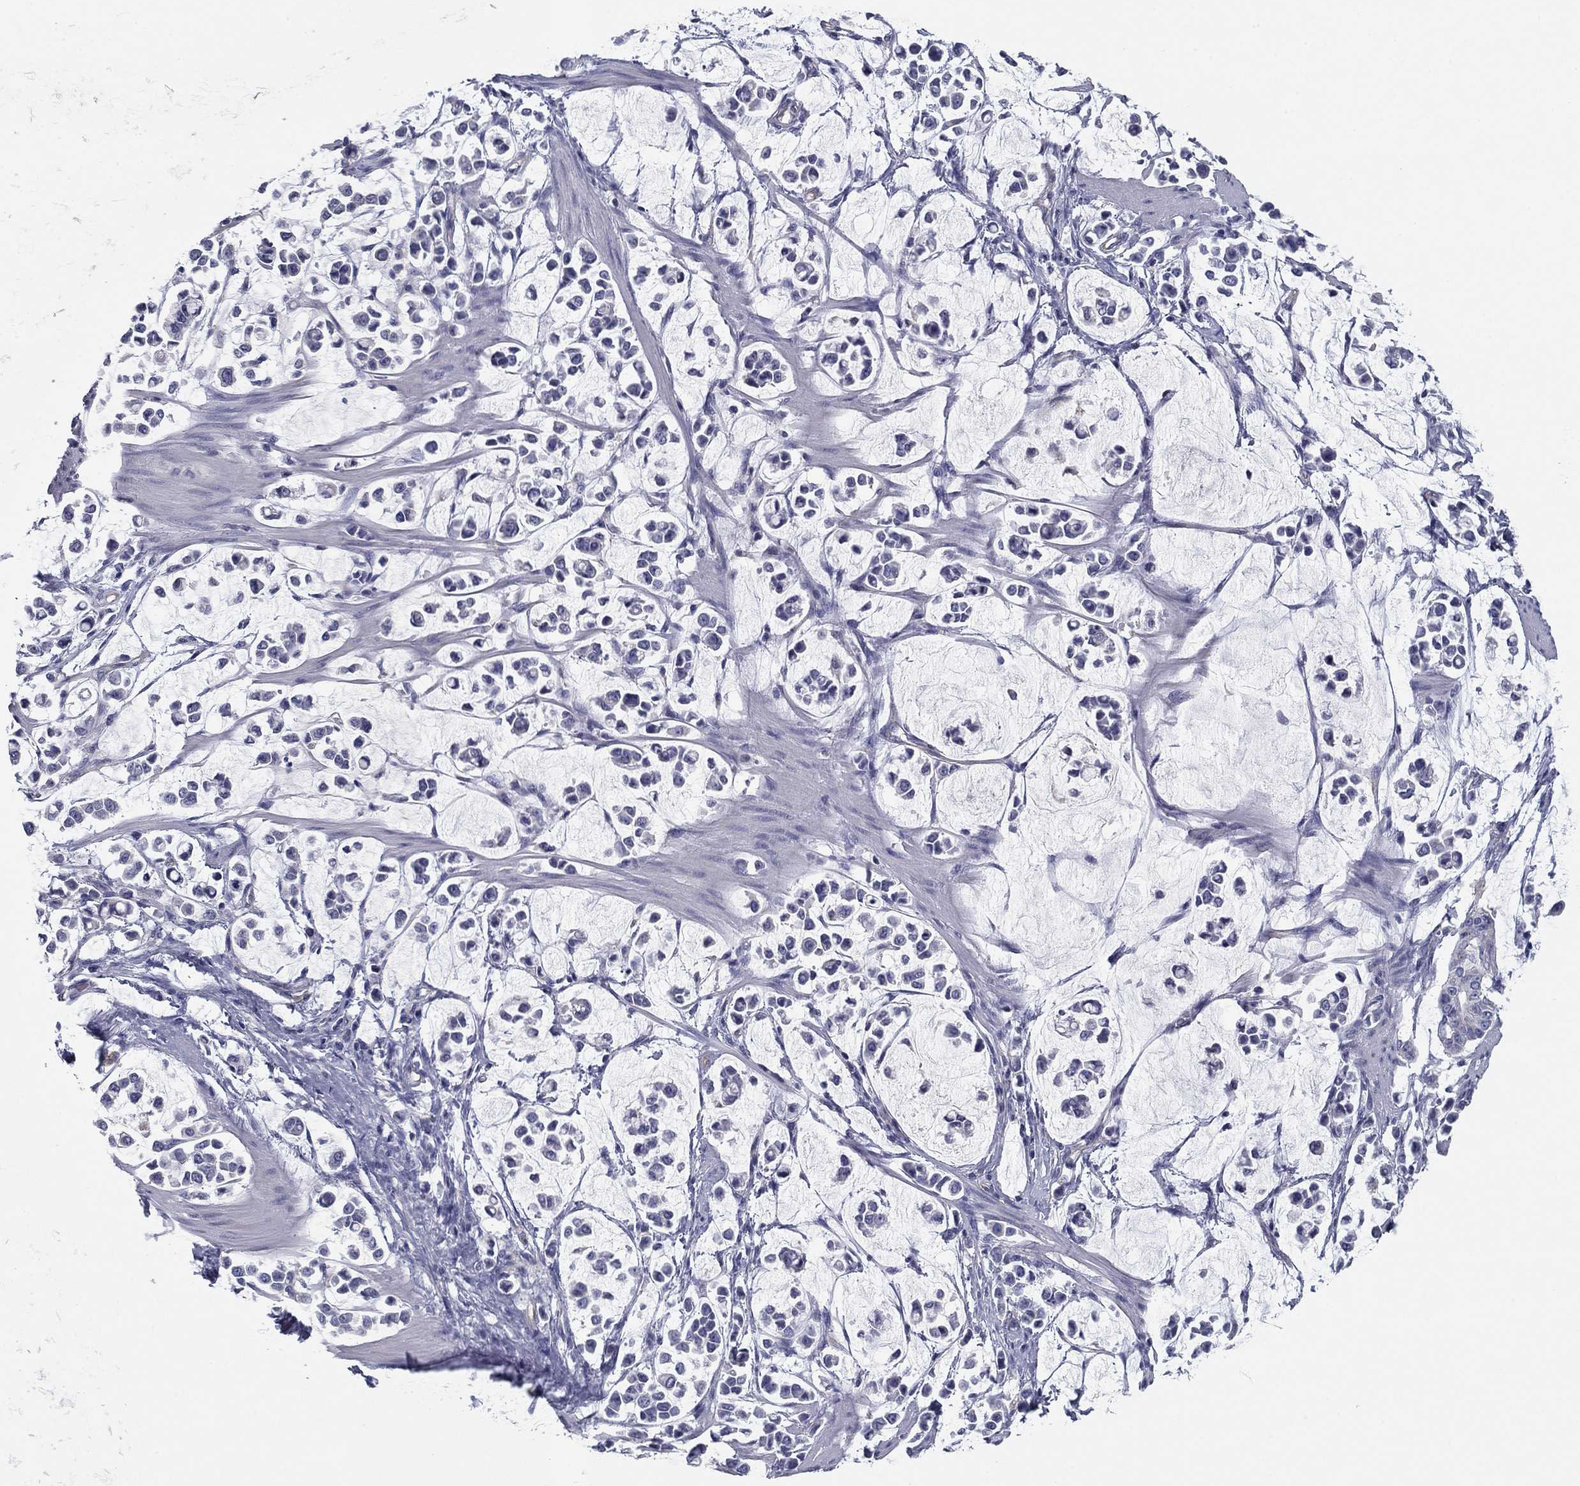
{"staining": {"intensity": "negative", "quantity": "none", "location": "none"}, "tissue": "stomach cancer", "cell_type": "Tumor cells", "image_type": "cancer", "snomed": [{"axis": "morphology", "description": "Adenocarcinoma, NOS"}, {"axis": "topography", "description": "Stomach"}], "caption": "IHC of adenocarcinoma (stomach) demonstrates no expression in tumor cells. The staining is performed using DAB (3,3'-diaminobenzidine) brown chromogen with nuclei counter-stained in using hematoxylin.", "gene": "SEPTIN3", "patient": {"sex": "male", "age": 82}}